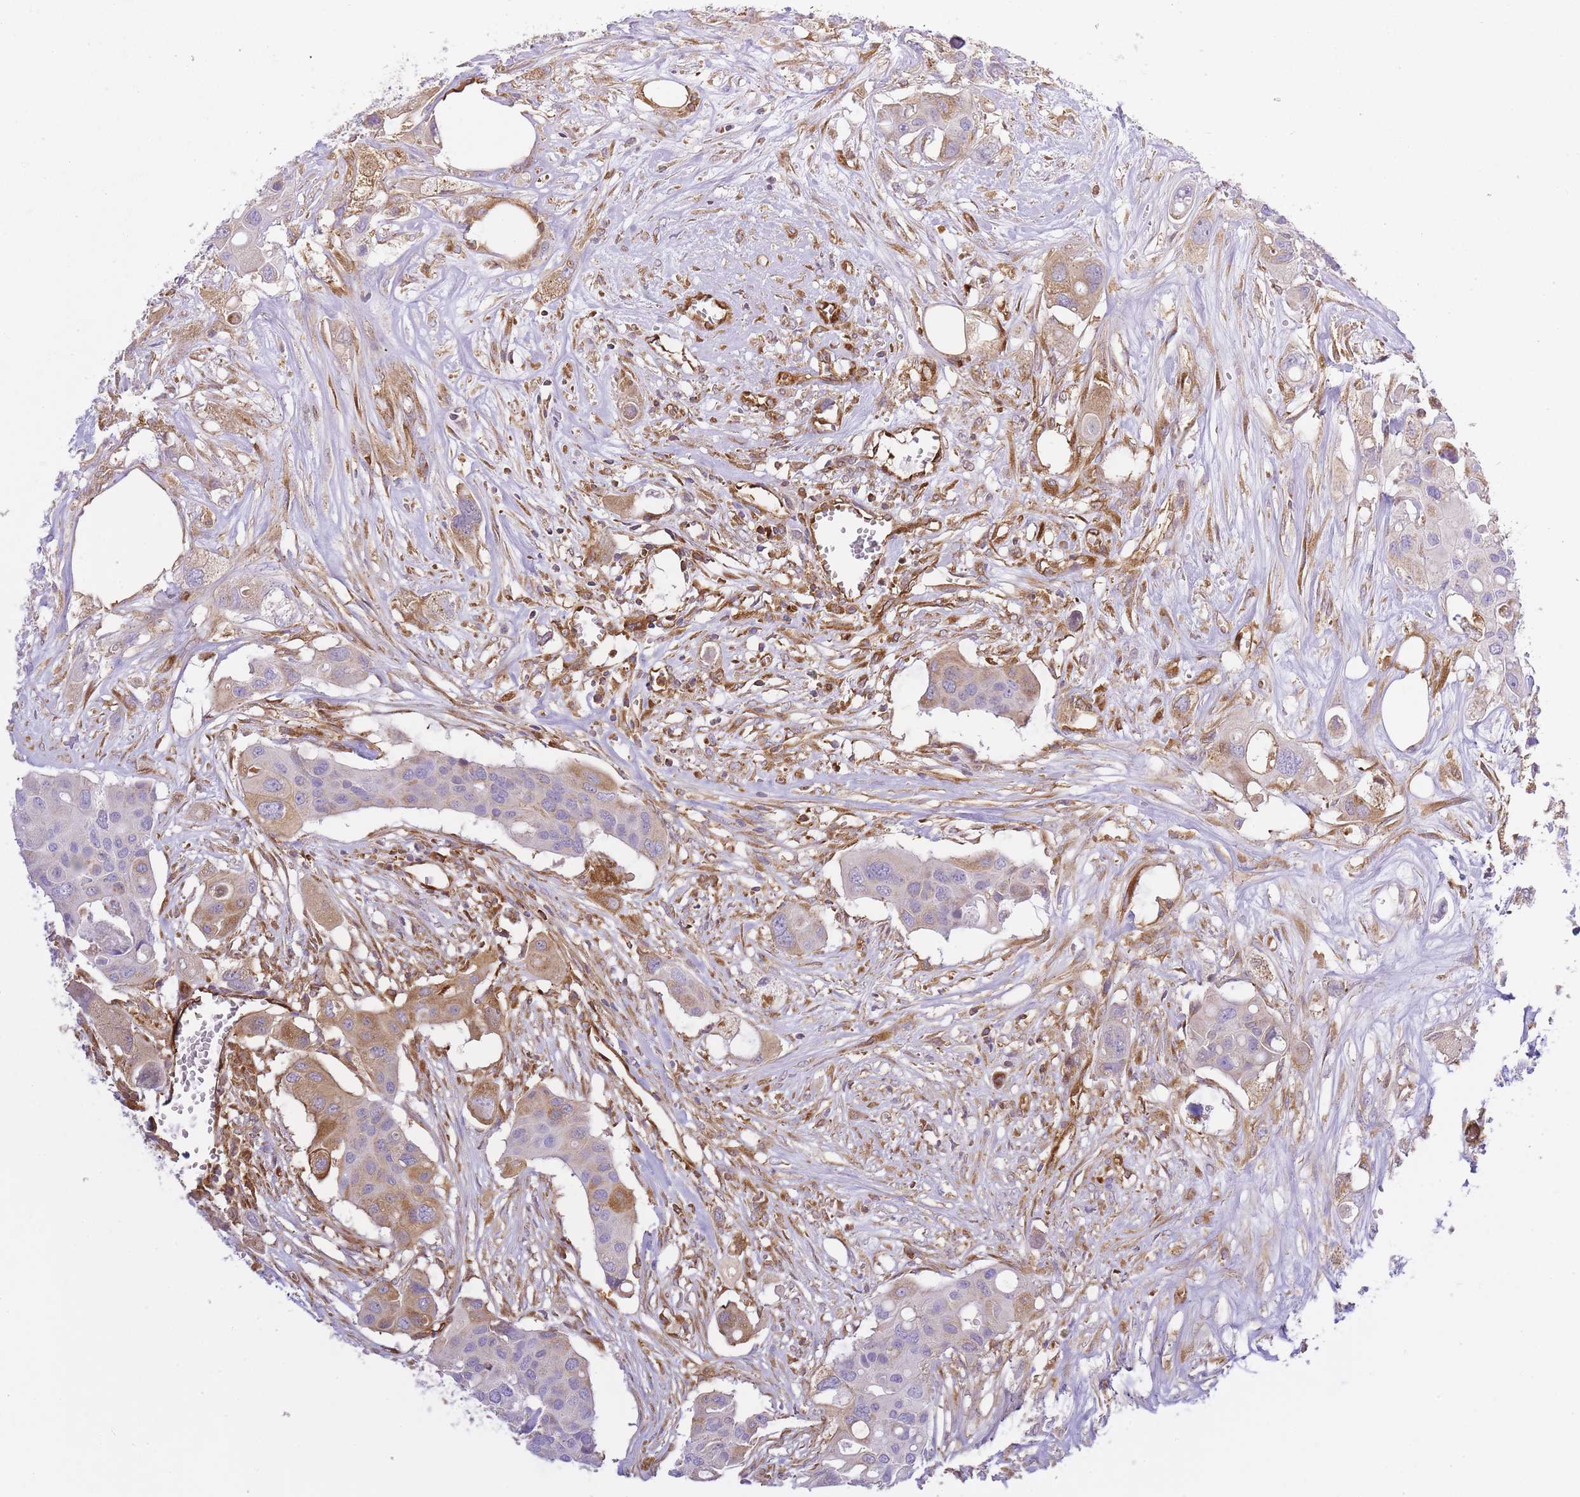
{"staining": {"intensity": "moderate", "quantity": "<25%", "location": "cytoplasmic/membranous"}, "tissue": "colorectal cancer", "cell_type": "Tumor cells", "image_type": "cancer", "snomed": [{"axis": "morphology", "description": "Adenocarcinoma, NOS"}, {"axis": "topography", "description": "Colon"}], "caption": "Adenocarcinoma (colorectal) tissue reveals moderate cytoplasmic/membranous expression in approximately <25% of tumor cells", "gene": "MSN", "patient": {"sex": "male", "age": 77}}